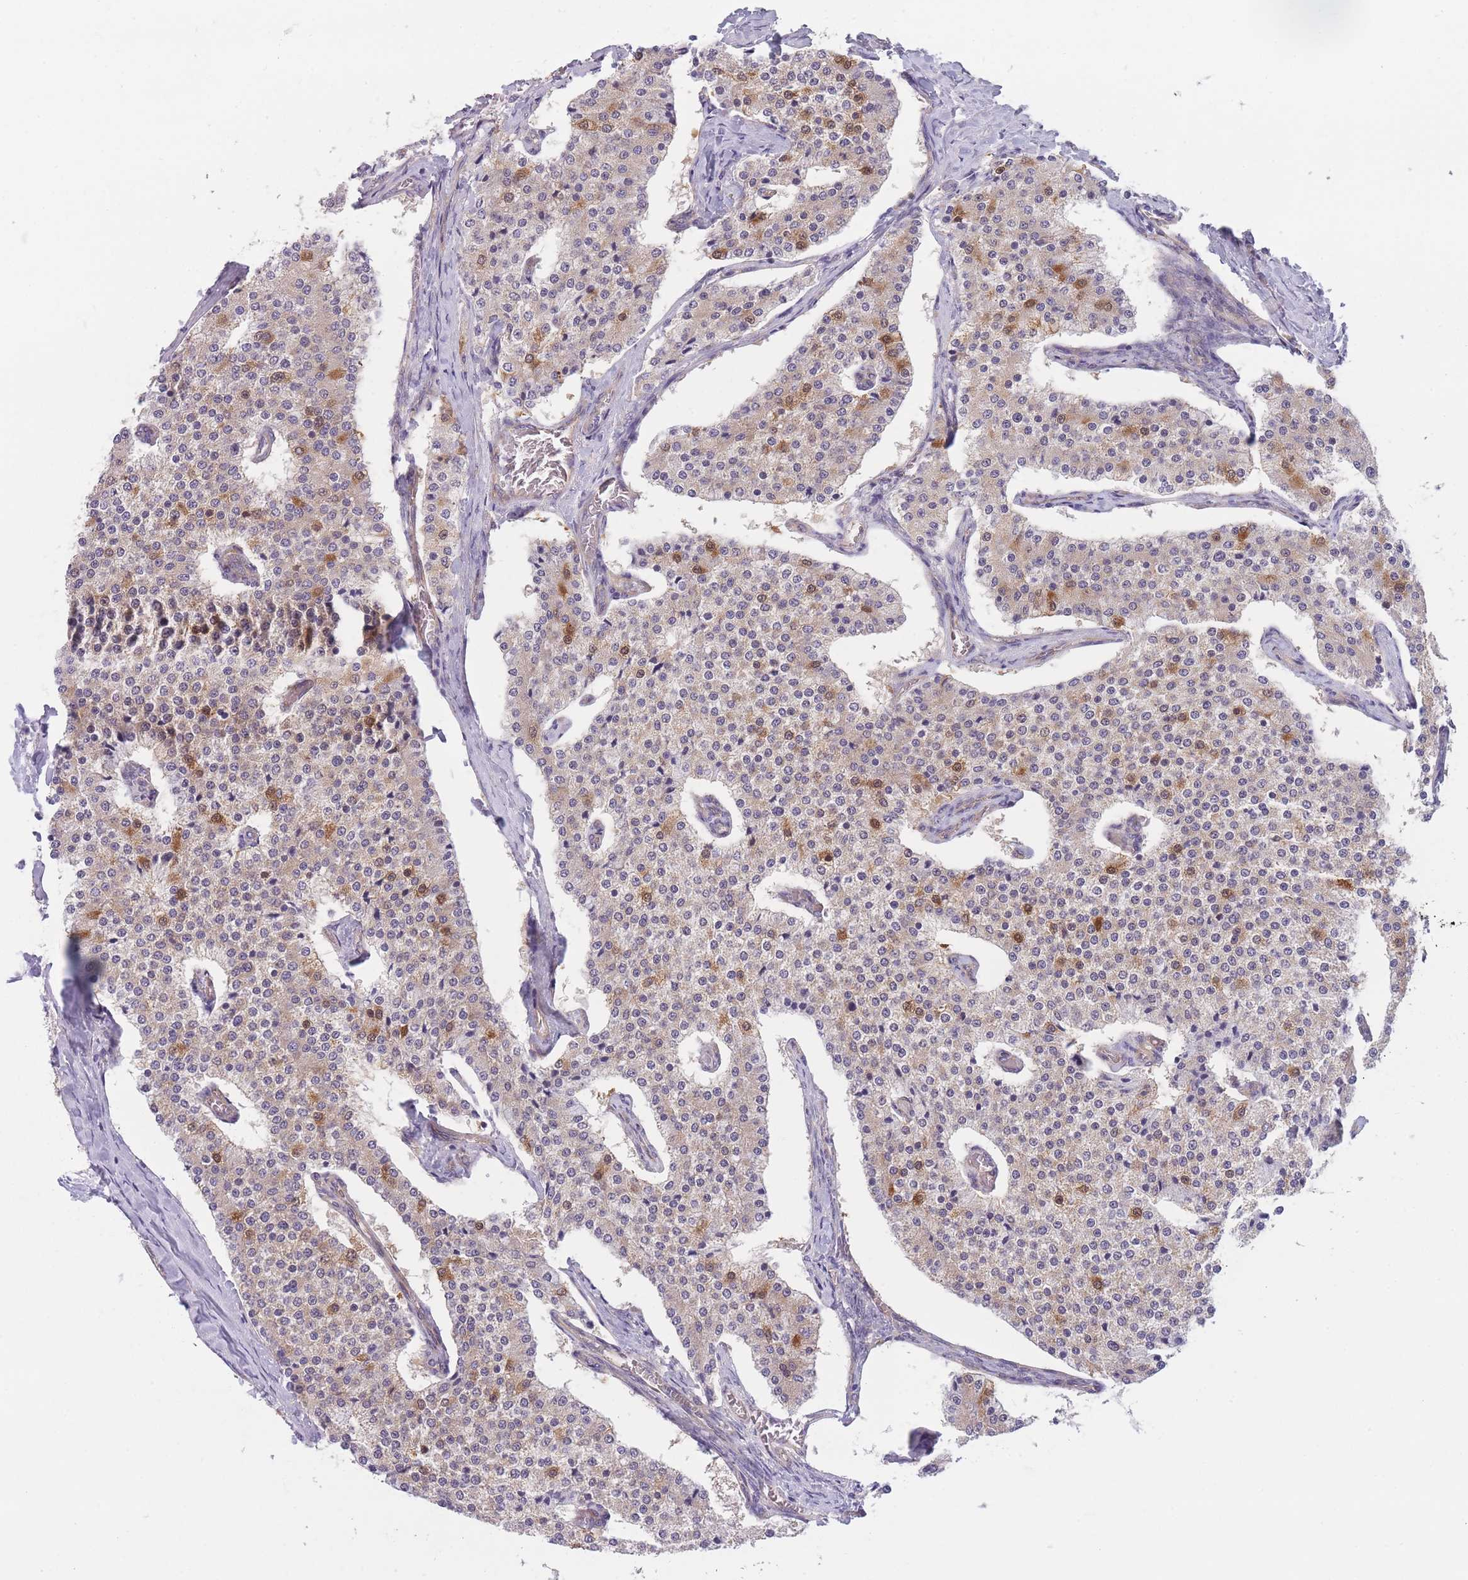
{"staining": {"intensity": "moderate", "quantity": "<25%", "location": "cytoplasmic/membranous"}, "tissue": "carcinoid", "cell_type": "Tumor cells", "image_type": "cancer", "snomed": [{"axis": "morphology", "description": "Carcinoid, malignant, NOS"}, {"axis": "topography", "description": "Colon"}], "caption": "Immunohistochemical staining of human carcinoid demonstrates low levels of moderate cytoplasmic/membranous protein positivity in approximately <25% of tumor cells.", "gene": "SERPINB3", "patient": {"sex": "female", "age": 52}}